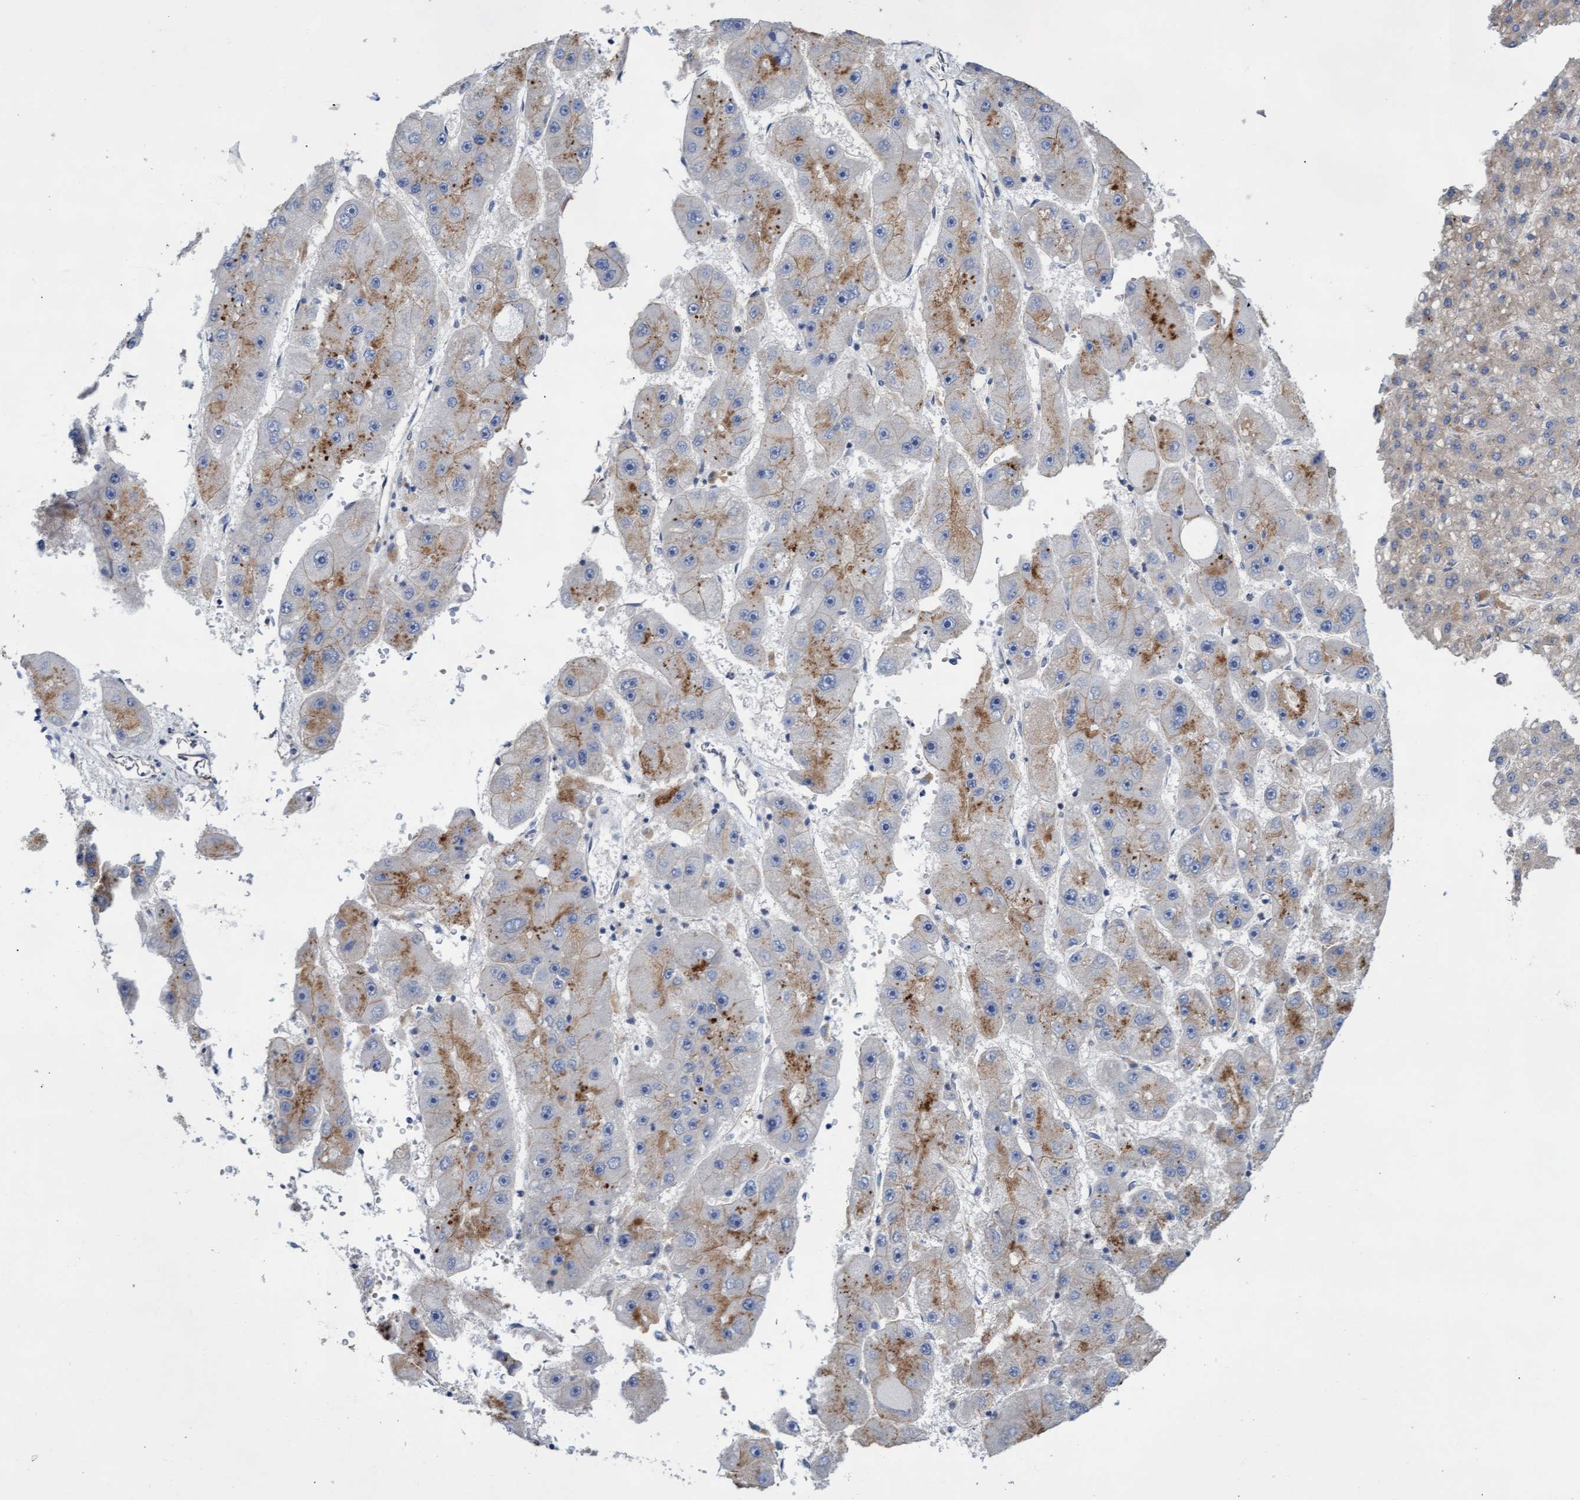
{"staining": {"intensity": "moderate", "quantity": ">75%", "location": "cytoplasmic/membranous"}, "tissue": "liver cancer", "cell_type": "Tumor cells", "image_type": "cancer", "snomed": [{"axis": "morphology", "description": "Carcinoma, Hepatocellular, NOS"}, {"axis": "topography", "description": "Liver"}], "caption": "Tumor cells demonstrate moderate cytoplasmic/membranous positivity in about >75% of cells in liver cancer.", "gene": "ABCF2", "patient": {"sex": "female", "age": 61}}